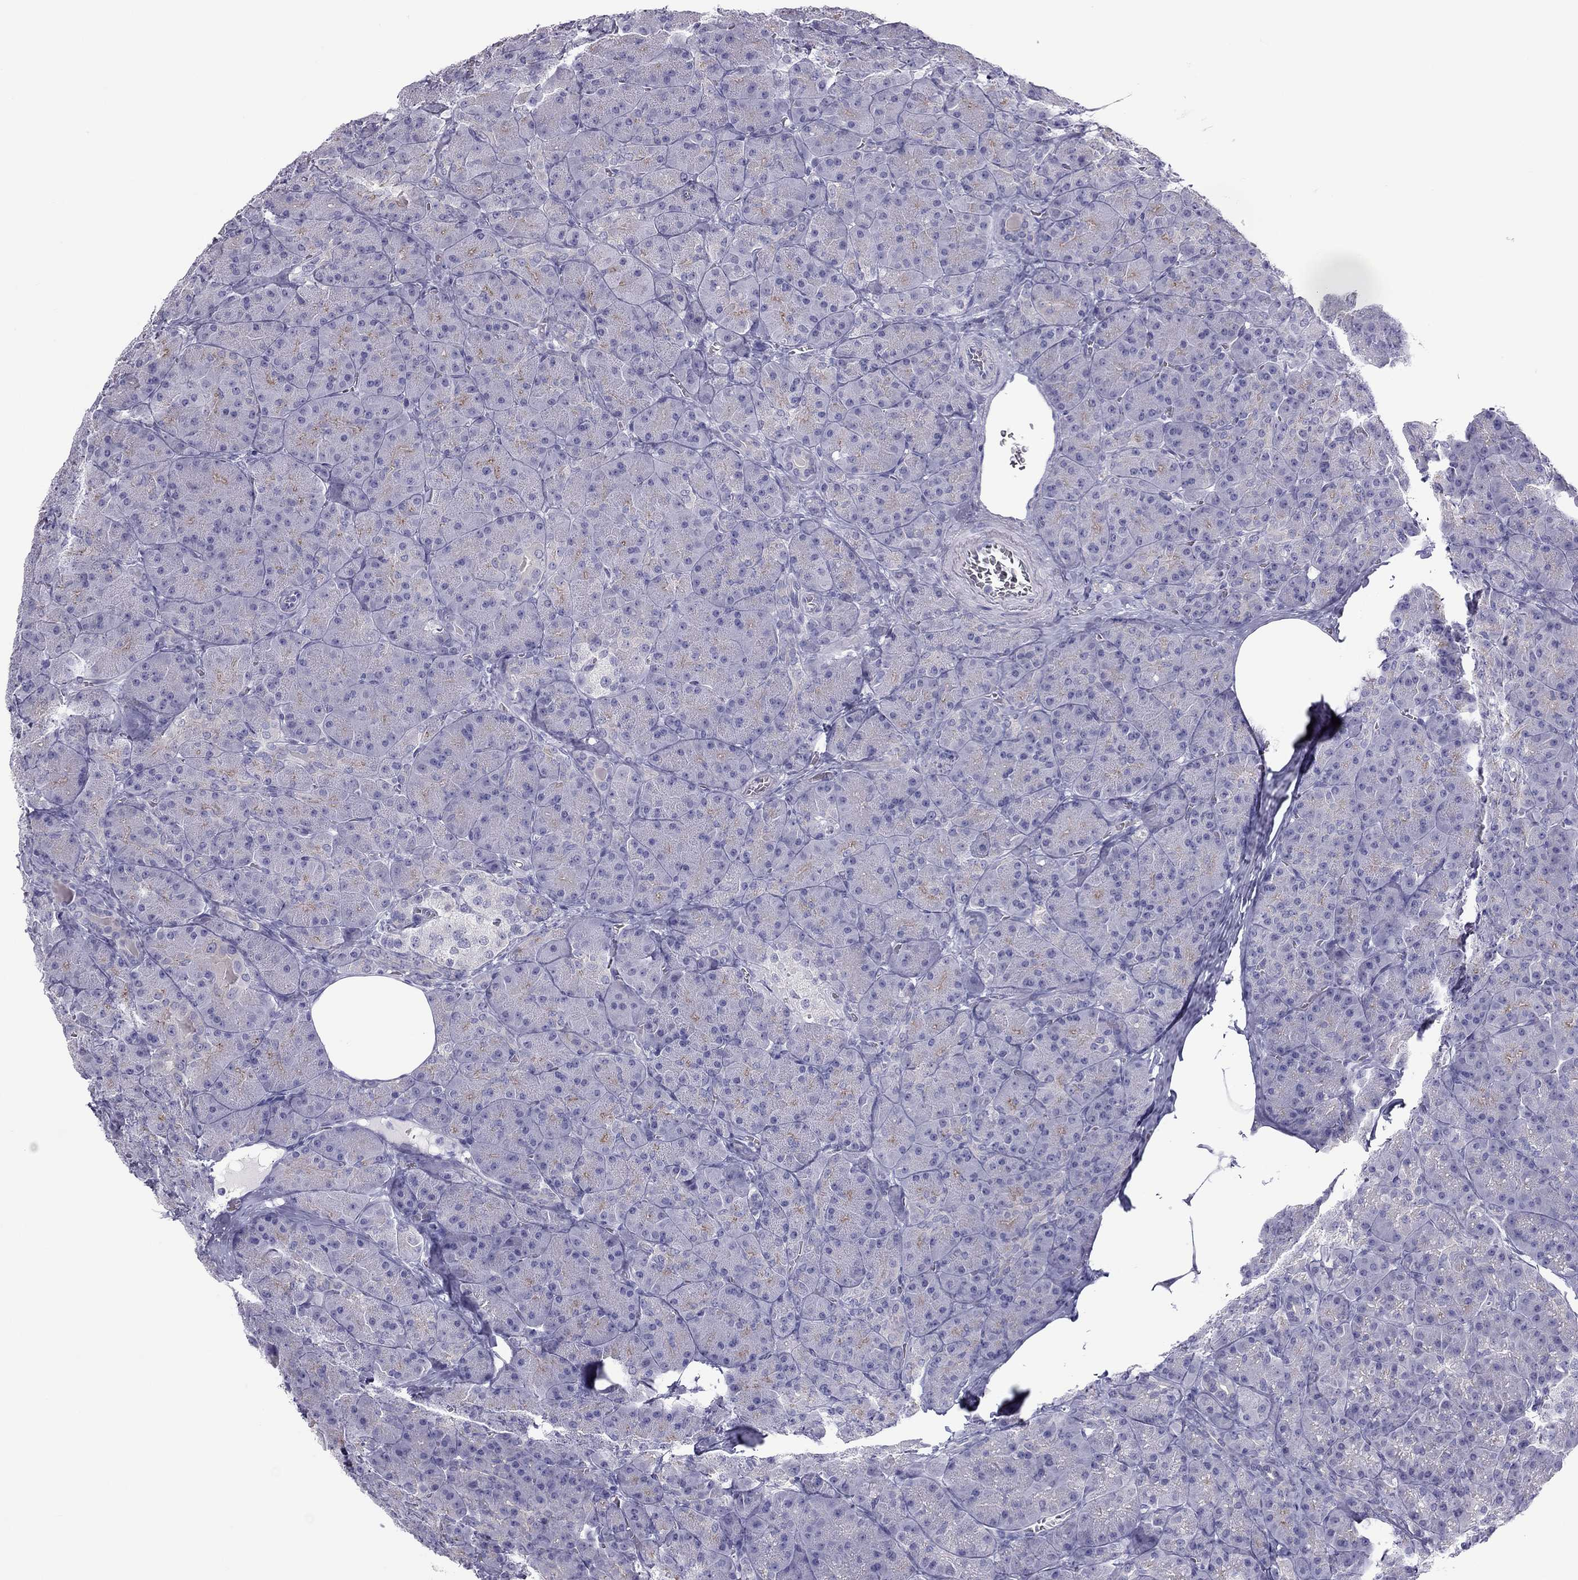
{"staining": {"intensity": "negative", "quantity": "none", "location": "none"}, "tissue": "pancreas", "cell_type": "Exocrine glandular cells", "image_type": "normal", "snomed": [{"axis": "morphology", "description": "Normal tissue, NOS"}, {"axis": "topography", "description": "Pancreas"}], "caption": "High power microscopy photomicrograph of an immunohistochemistry histopathology image of normal pancreas, revealing no significant positivity in exocrine glandular cells.", "gene": "TEX14", "patient": {"sex": "male", "age": 57}}